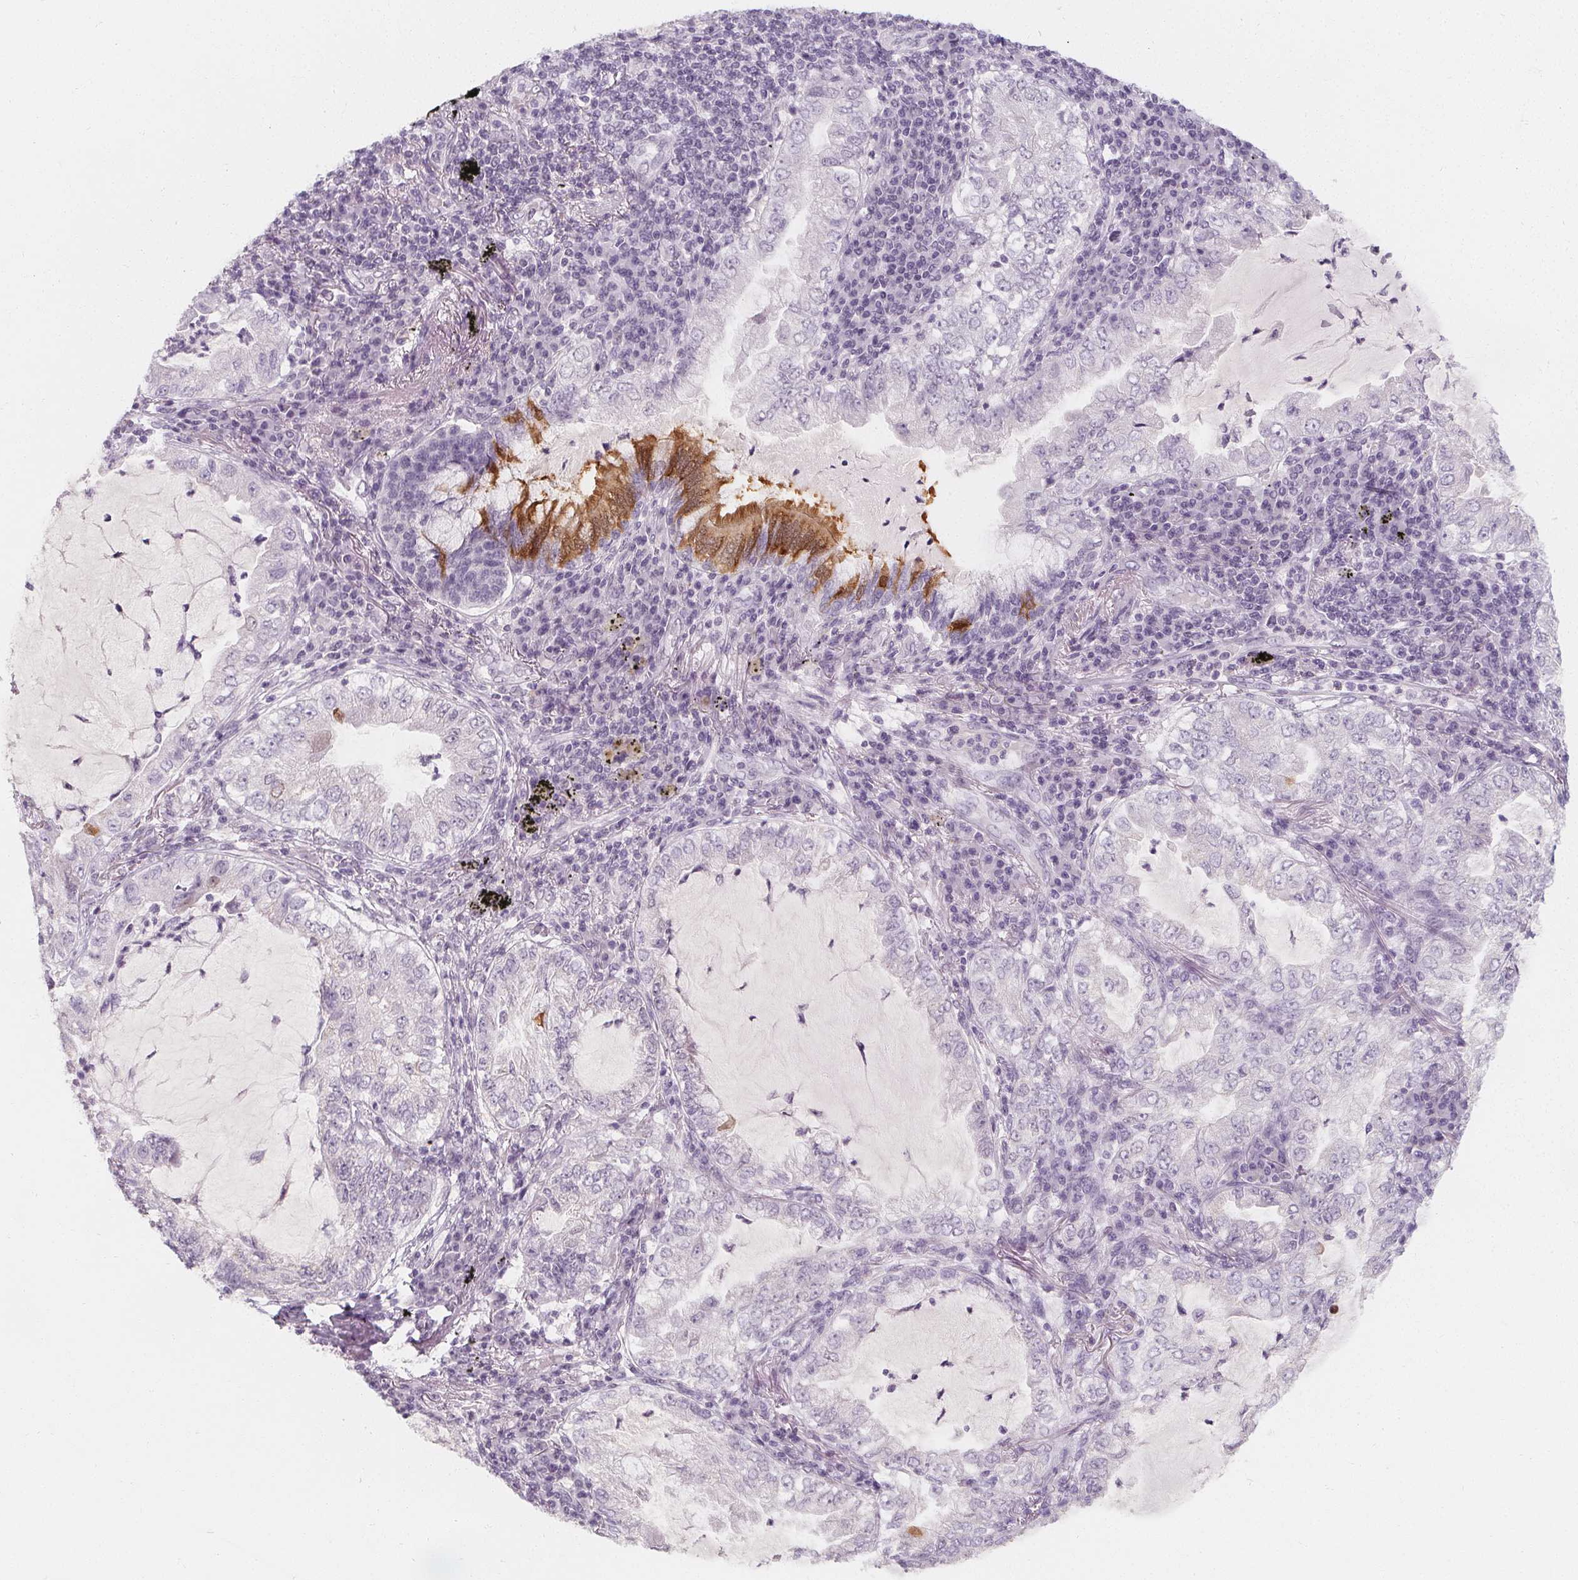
{"staining": {"intensity": "negative", "quantity": "none", "location": "none"}, "tissue": "lung cancer", "cell_type": "Tumor cells", "image_type": "cancer", "snomed": [{"axis": "morphology", "description": "Adenocarcinoma, NOS"}, {"axis": "topography", "description": "Lung"}], "caption": "A histopathology image of human lung cancer (adenocarcinoma) is negative for staining in tumor cells.", "gene": "DBX2", "patient": {"sex": "female", "age": 73}}